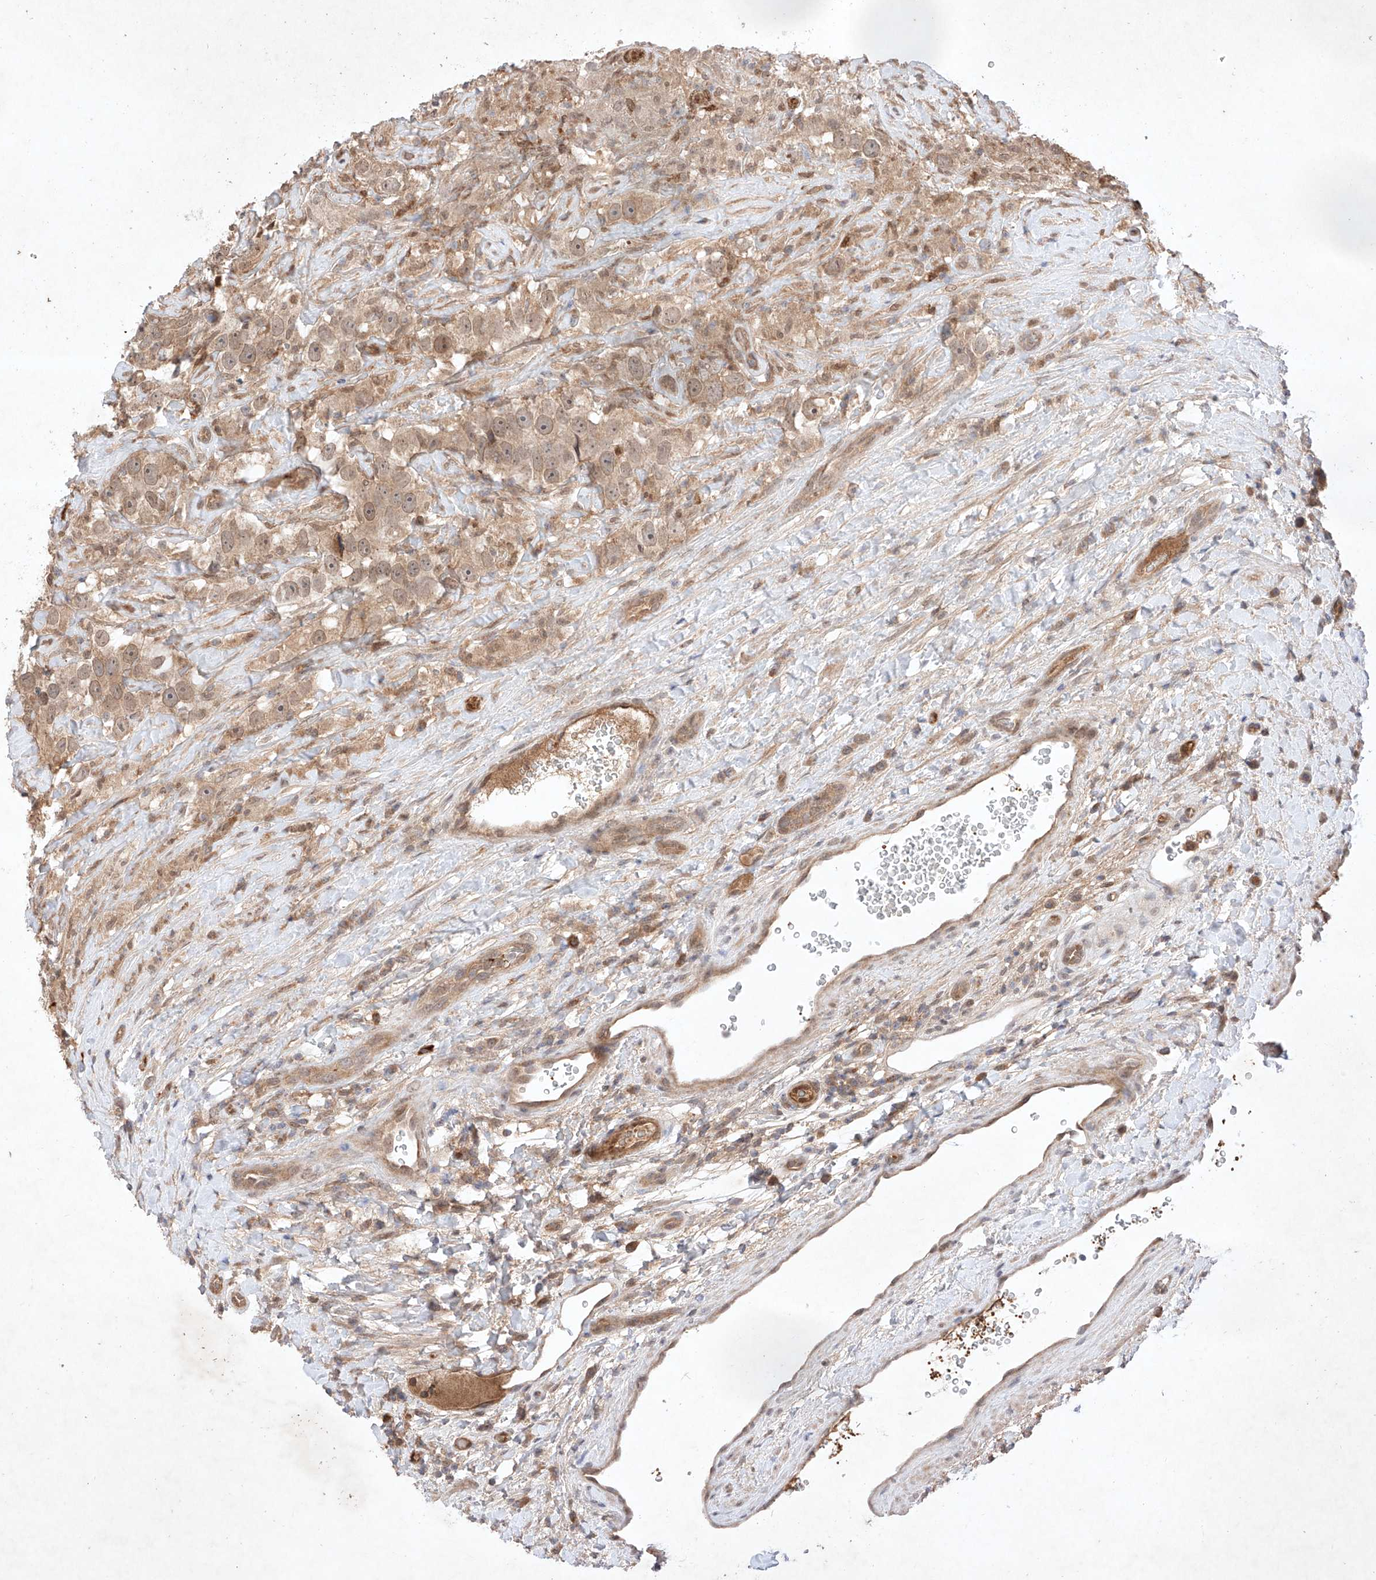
{"staining": {"intensity": "weak", "quantity": ">75%", "location": "cytoplasmic/membranous"}, "tissue": "testis cancer", "cell_type": "Tumor cells", "image_type": "cancer", "snomed": [{"axis": "morphology", "description": "Seminoma, NOS"}, {"axis": "topography", "description": "Testis"}], "caption": "Protein staining by immunohistochemistry (IHC) exhibits weak cytoplasmic/membranous staining in approximately >75% of tumor cells in seminoma (testis). (Stains: DAB (3,3'-diaminobenzidine) in brown, nuclei in blue, Microscopy: brightfield microscopy at high magnification).", "gene": "ZNF124", "patient": {"sex": "male", "age": 49}}